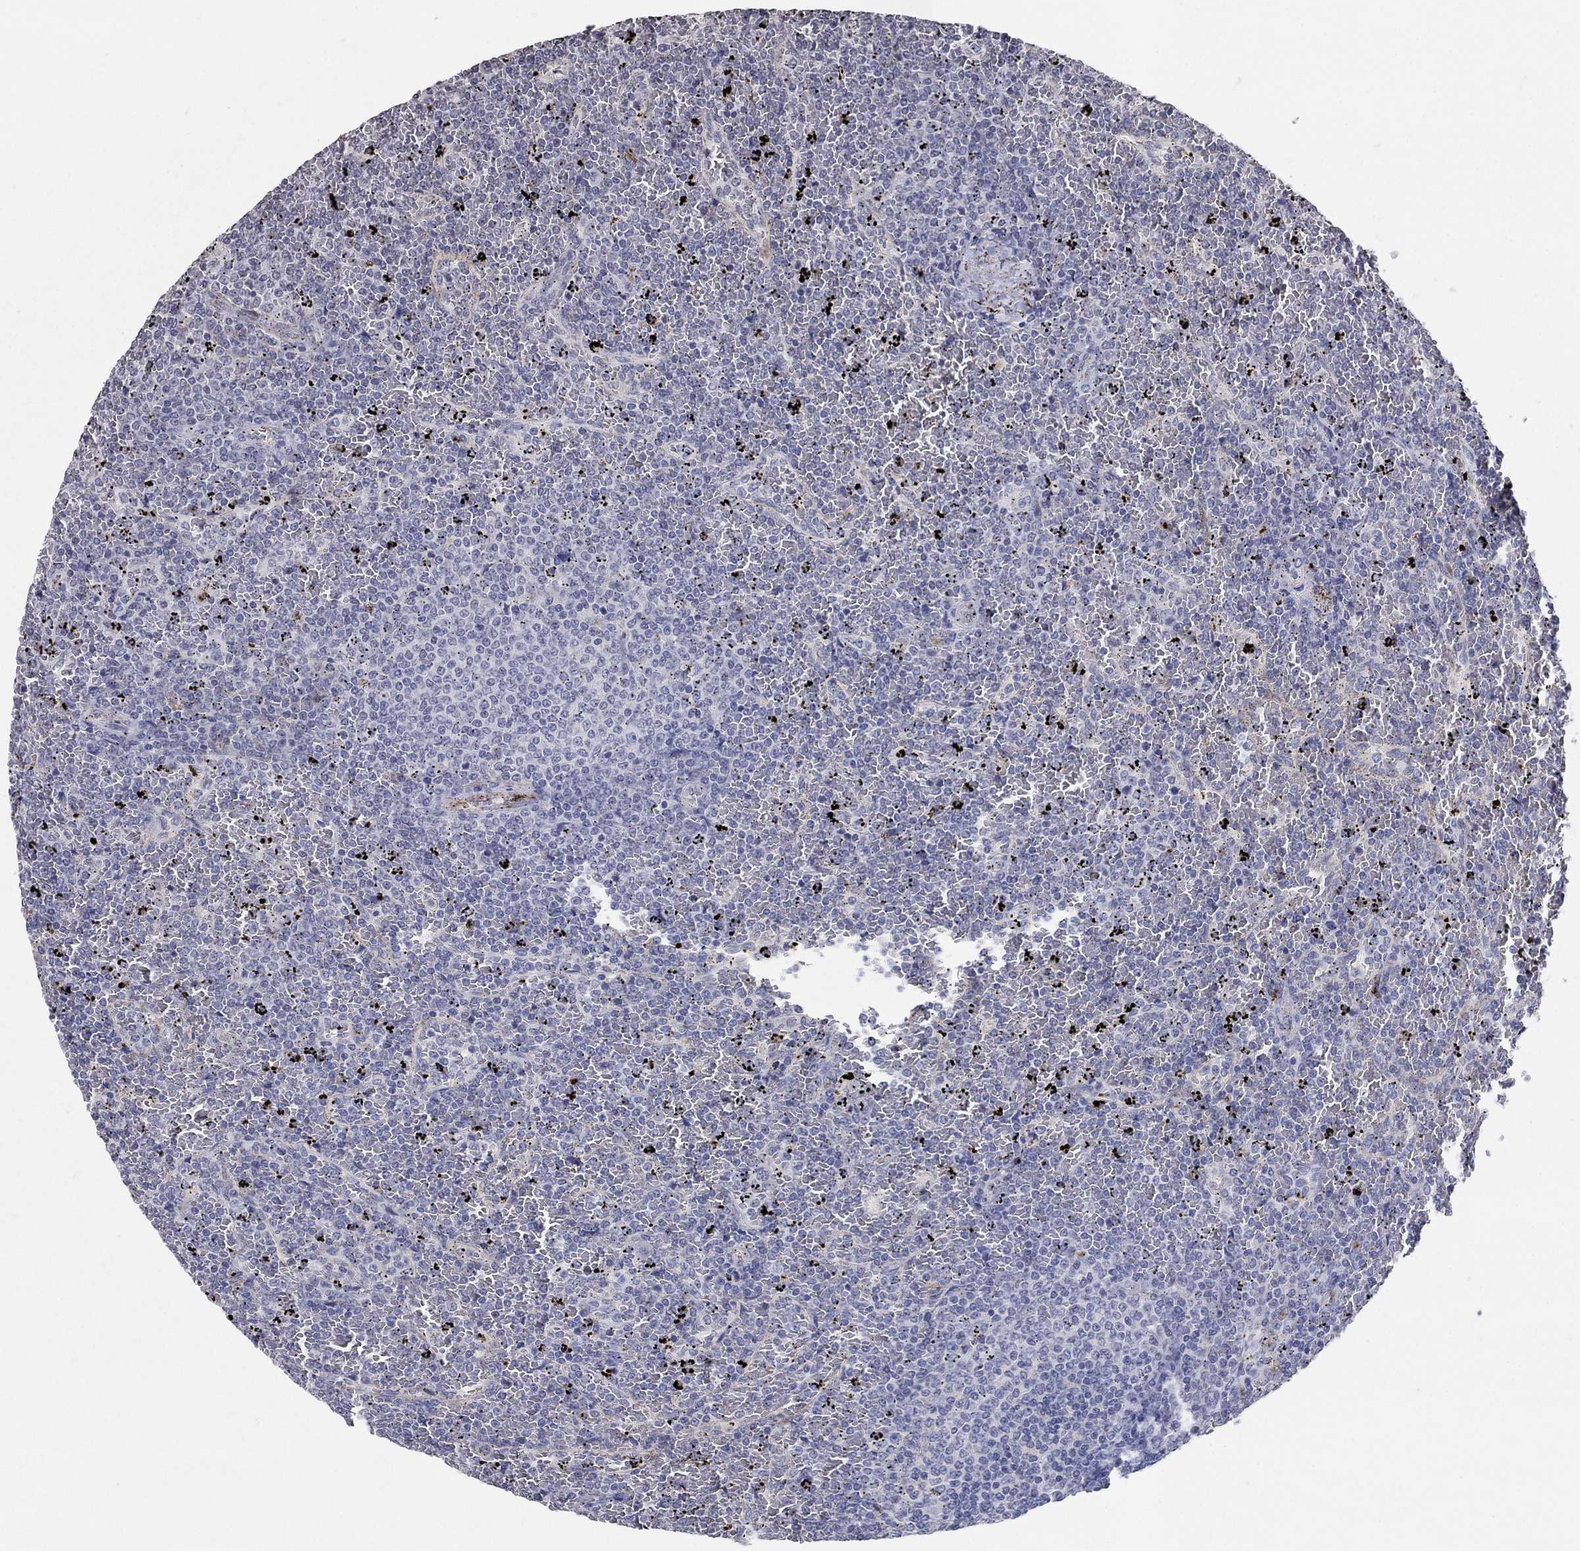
{"staining": {"intensity": "negative", "quantity": "none", "location": "none"}, "tissue": "lymphoma", "cell_type": "Tumor cells", "image_type": "cancer", "snomed": [{"axis": "morphology", "description": "Malignant lymphoma, non-Hodgkin's type, Low grade"}, {"axis": "topography", "description": "Spleen"}], "caption": "Human lymphoma stained for a protein using immunohistochemistry exhibits no positivity in tumor cells.", "gene": "TINAG", "patient": {"sex": "female", "age": 77}}